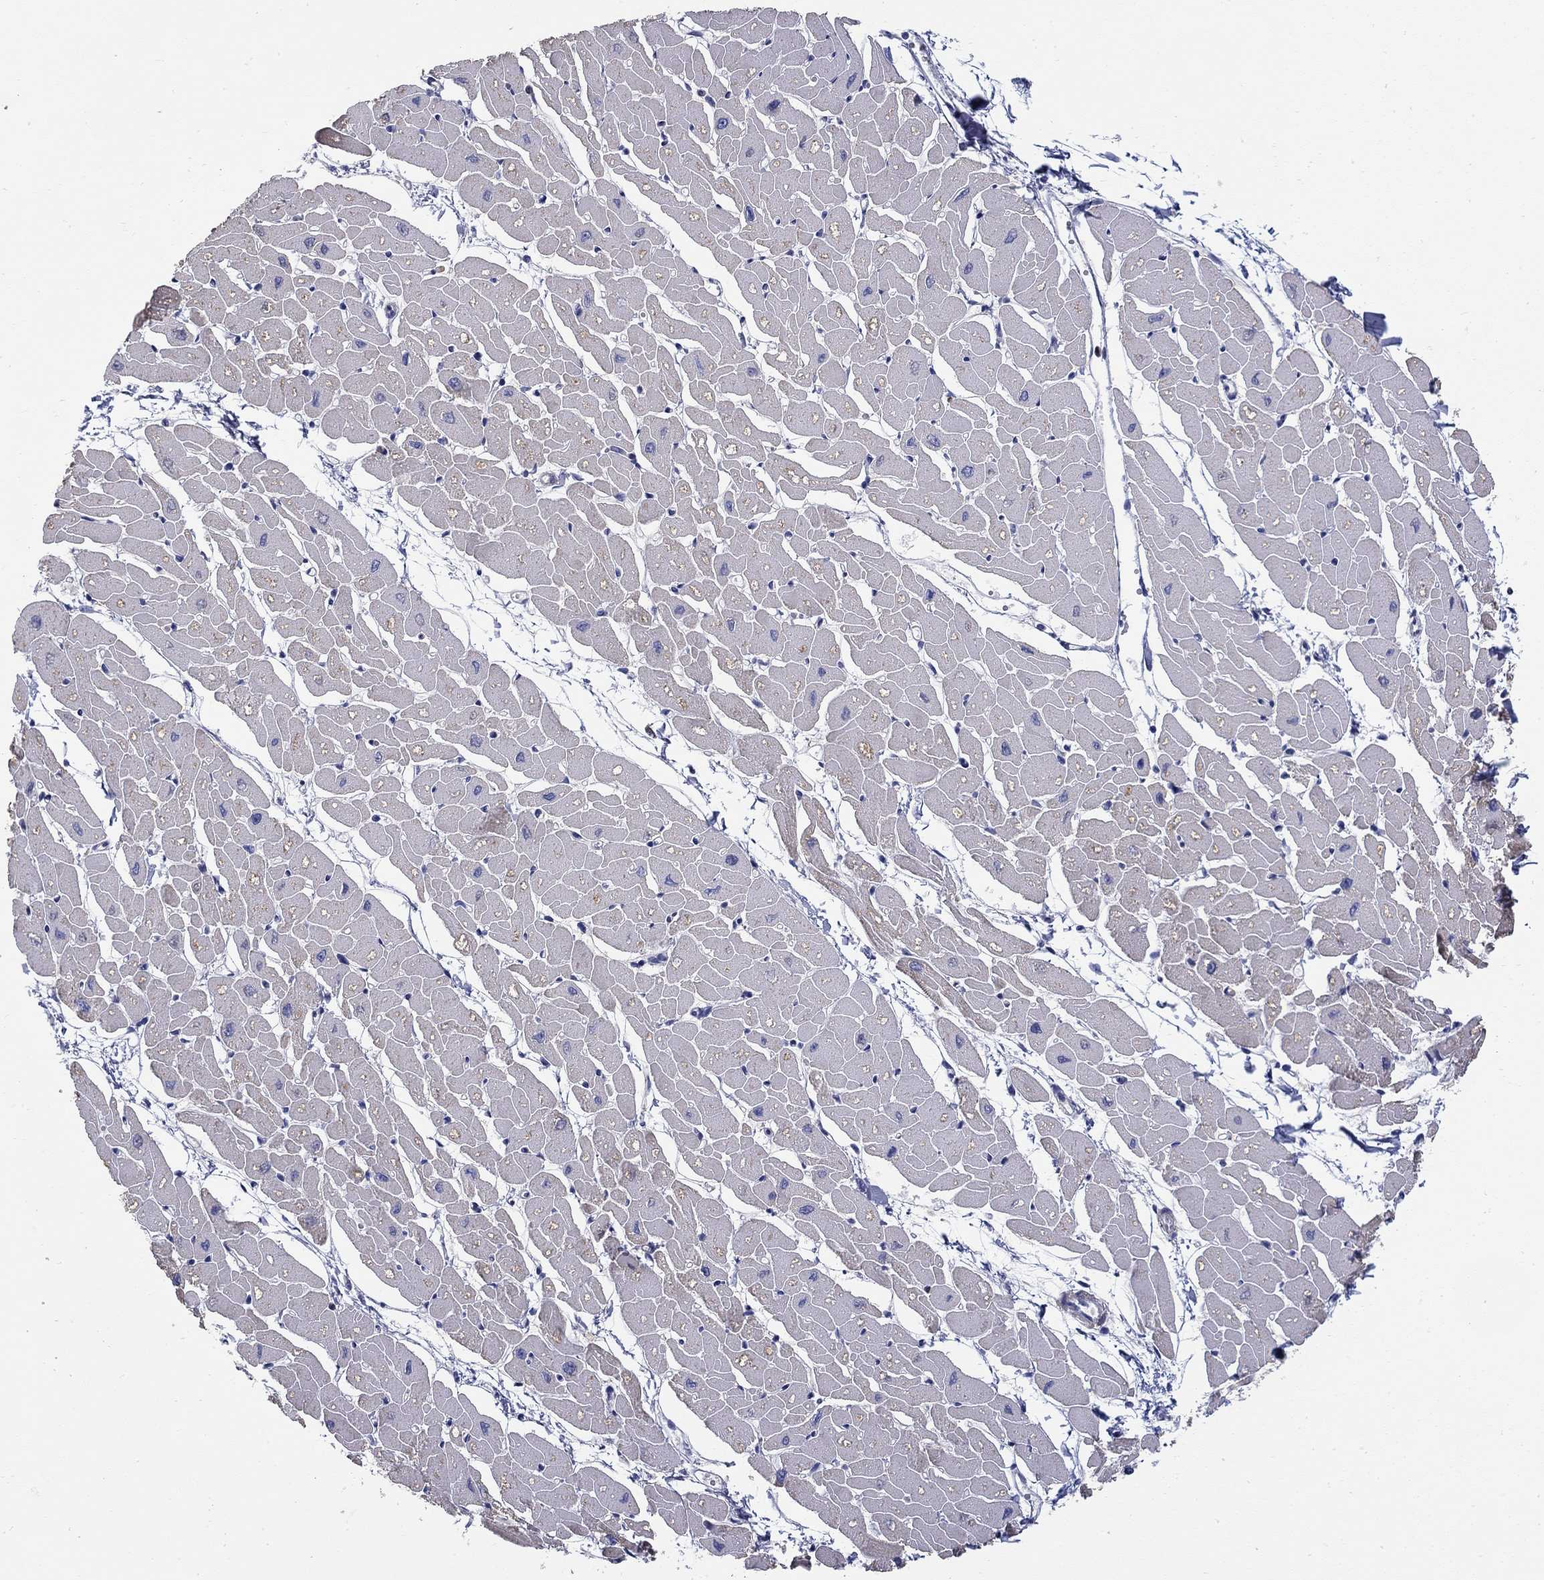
{"staining": {"intensity": "strong", "quantity": "<25%", "location": "cytoplasmic/membranous"}, "tissue": "heart muscle", "cell_type": "Cardiomyocytes", "image_type": "normal", "snomed": [{"axis": "morphology", "description": "Normal tissue, NOS"}, {"axis": "topography", "description": "Heart"}], "caption": "The image displays staining of unremarkable heart muscle, revealing strong cytoplasmic/membranous protein positivity (brown color) within cardiomyocytes.", "gene": "ABCA4", "patient": {"sex": "male", "age": 57}}